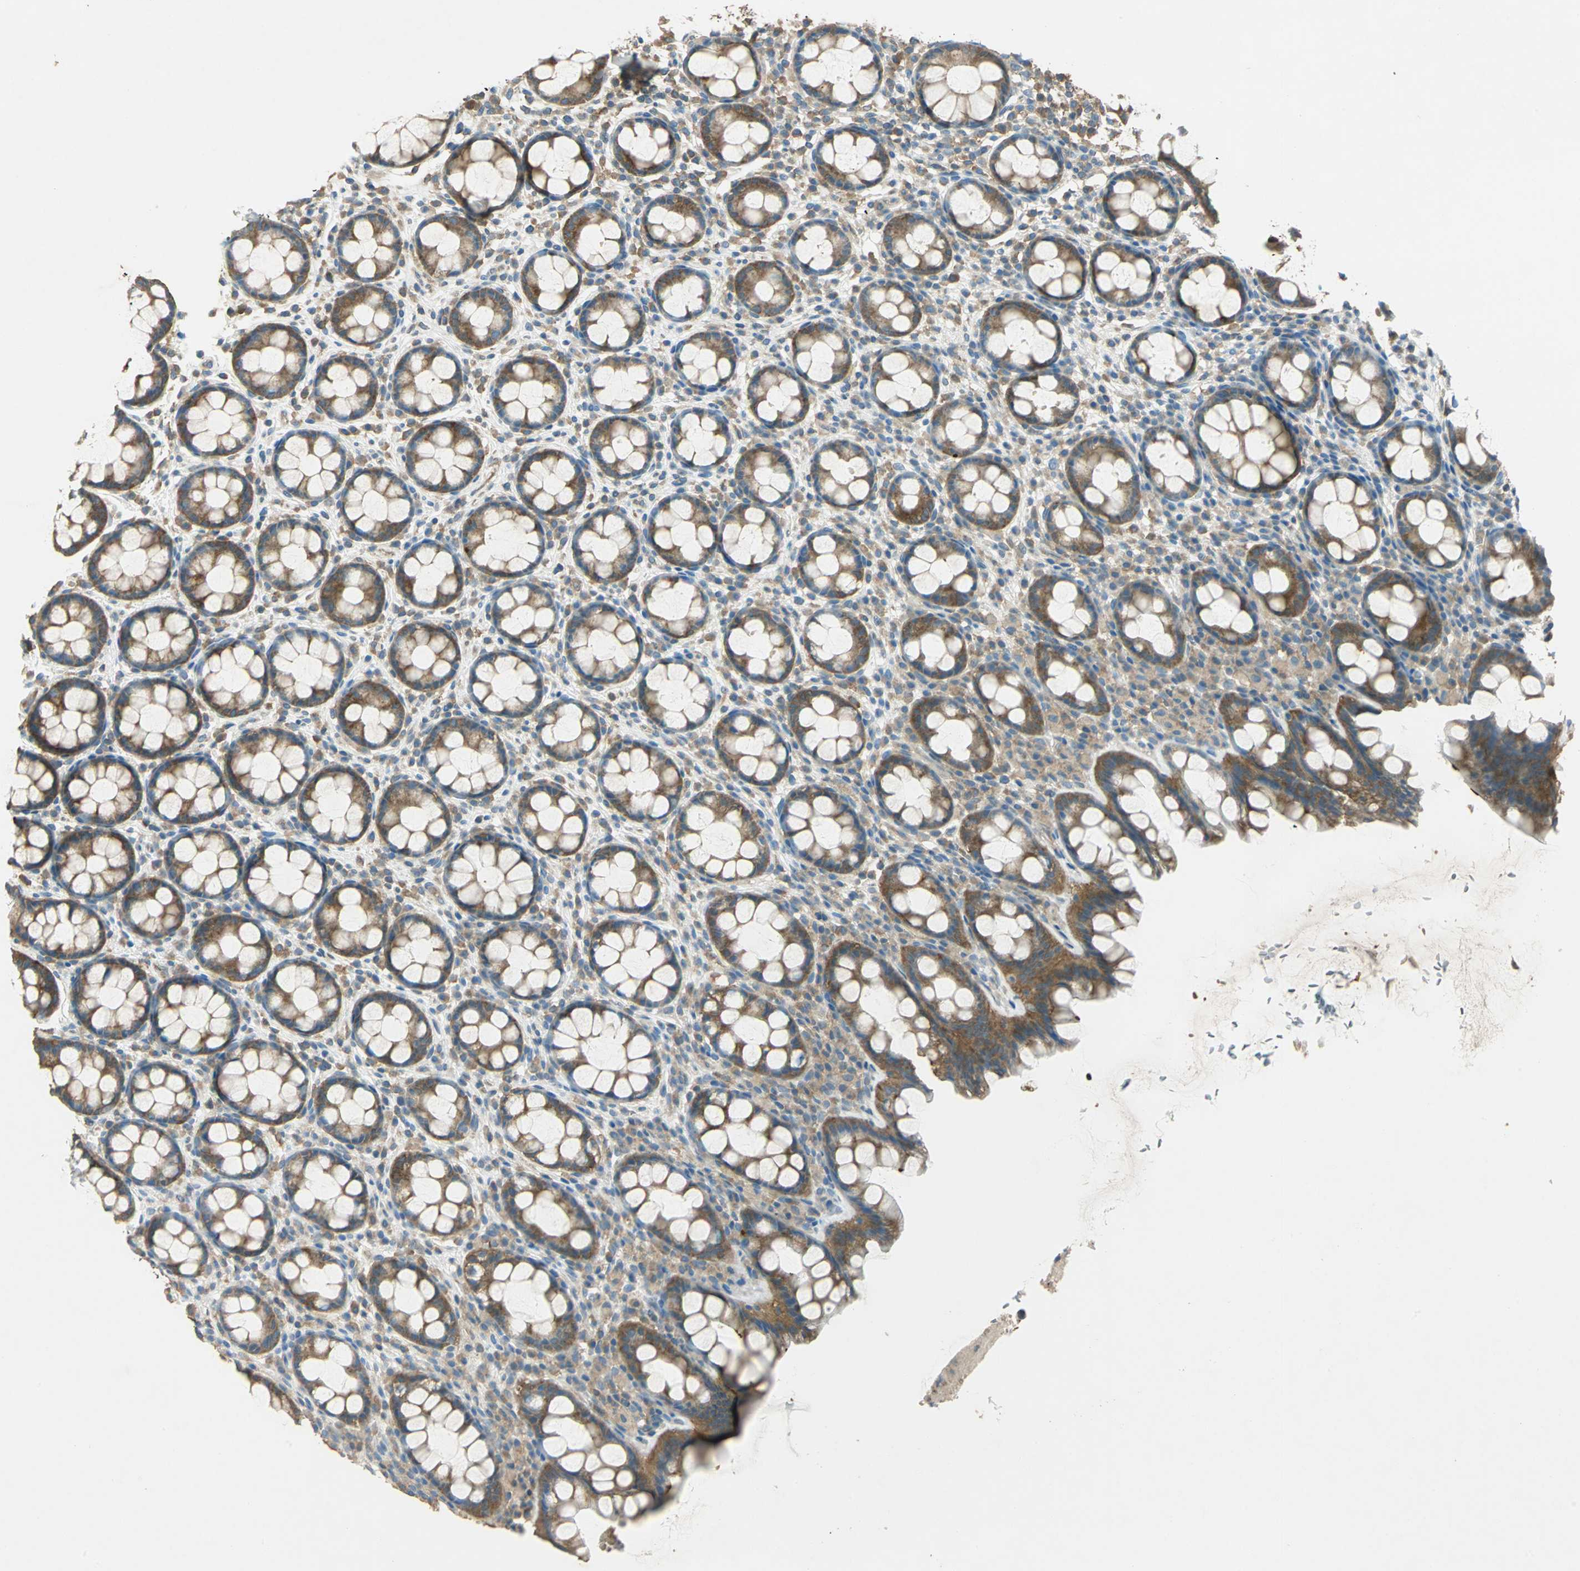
{"staining": {"intensity": "strong", "quantity": ">75%", "location": "cytoplasmic/membranous"}, "tissue": "rectum", "cell_type": "Glandular cells", "image_type": "normal", "snomed": [{"axis": "morphology", "description": "Normal tissue, NOS"}, {"axis": "topography", "description": "Rectum"}], "caption": "Protein expression analysis of benign rectum displays strong cytoplasmic/membranous positivity in about >75% of glandular cells.", "gene": "SHC2", "patient": {"sex": "male", "age": 92}}